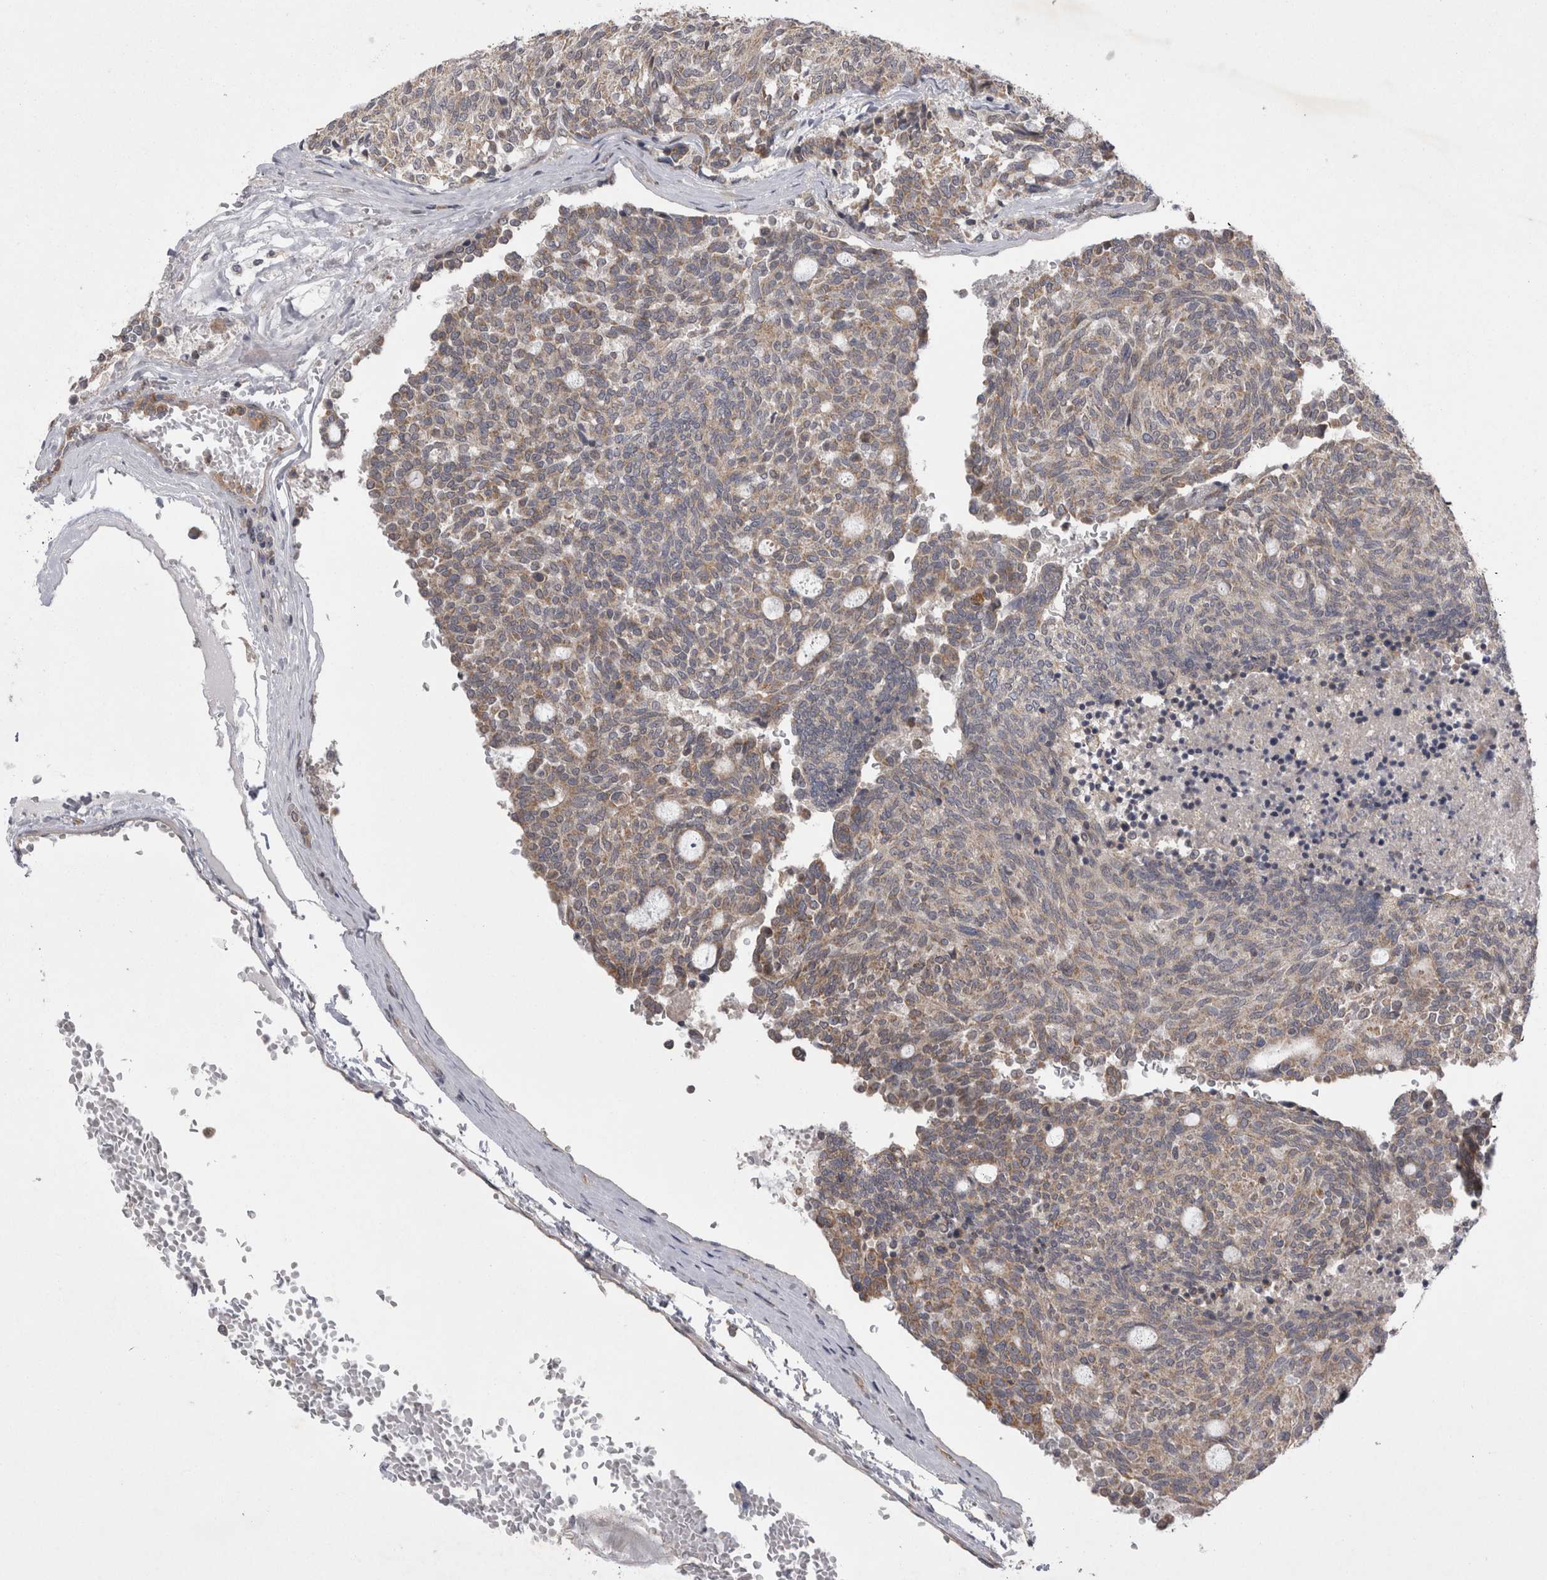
{"staining": {"intensity": "weak", "quantity": ">75%", "location": "cytoplasmic/membranous"}, "tissue": "carcinoid", "cell_type": "Tumor cells", "image_type": "cancer", "snomed": [{"axis": "morphology", "description": "Carcinoid, malignant, NOS"}, {"axis": "topography", "description": "Pancreas"}], "caption": "This histopathology image displays IHC staining of malignant carcinoid, with low weak cytoplasmic/membranous staining in about >75% of tumor cells.", "gene": "TSPOAP1", "patient": {"sex": "female", "age": 54}}